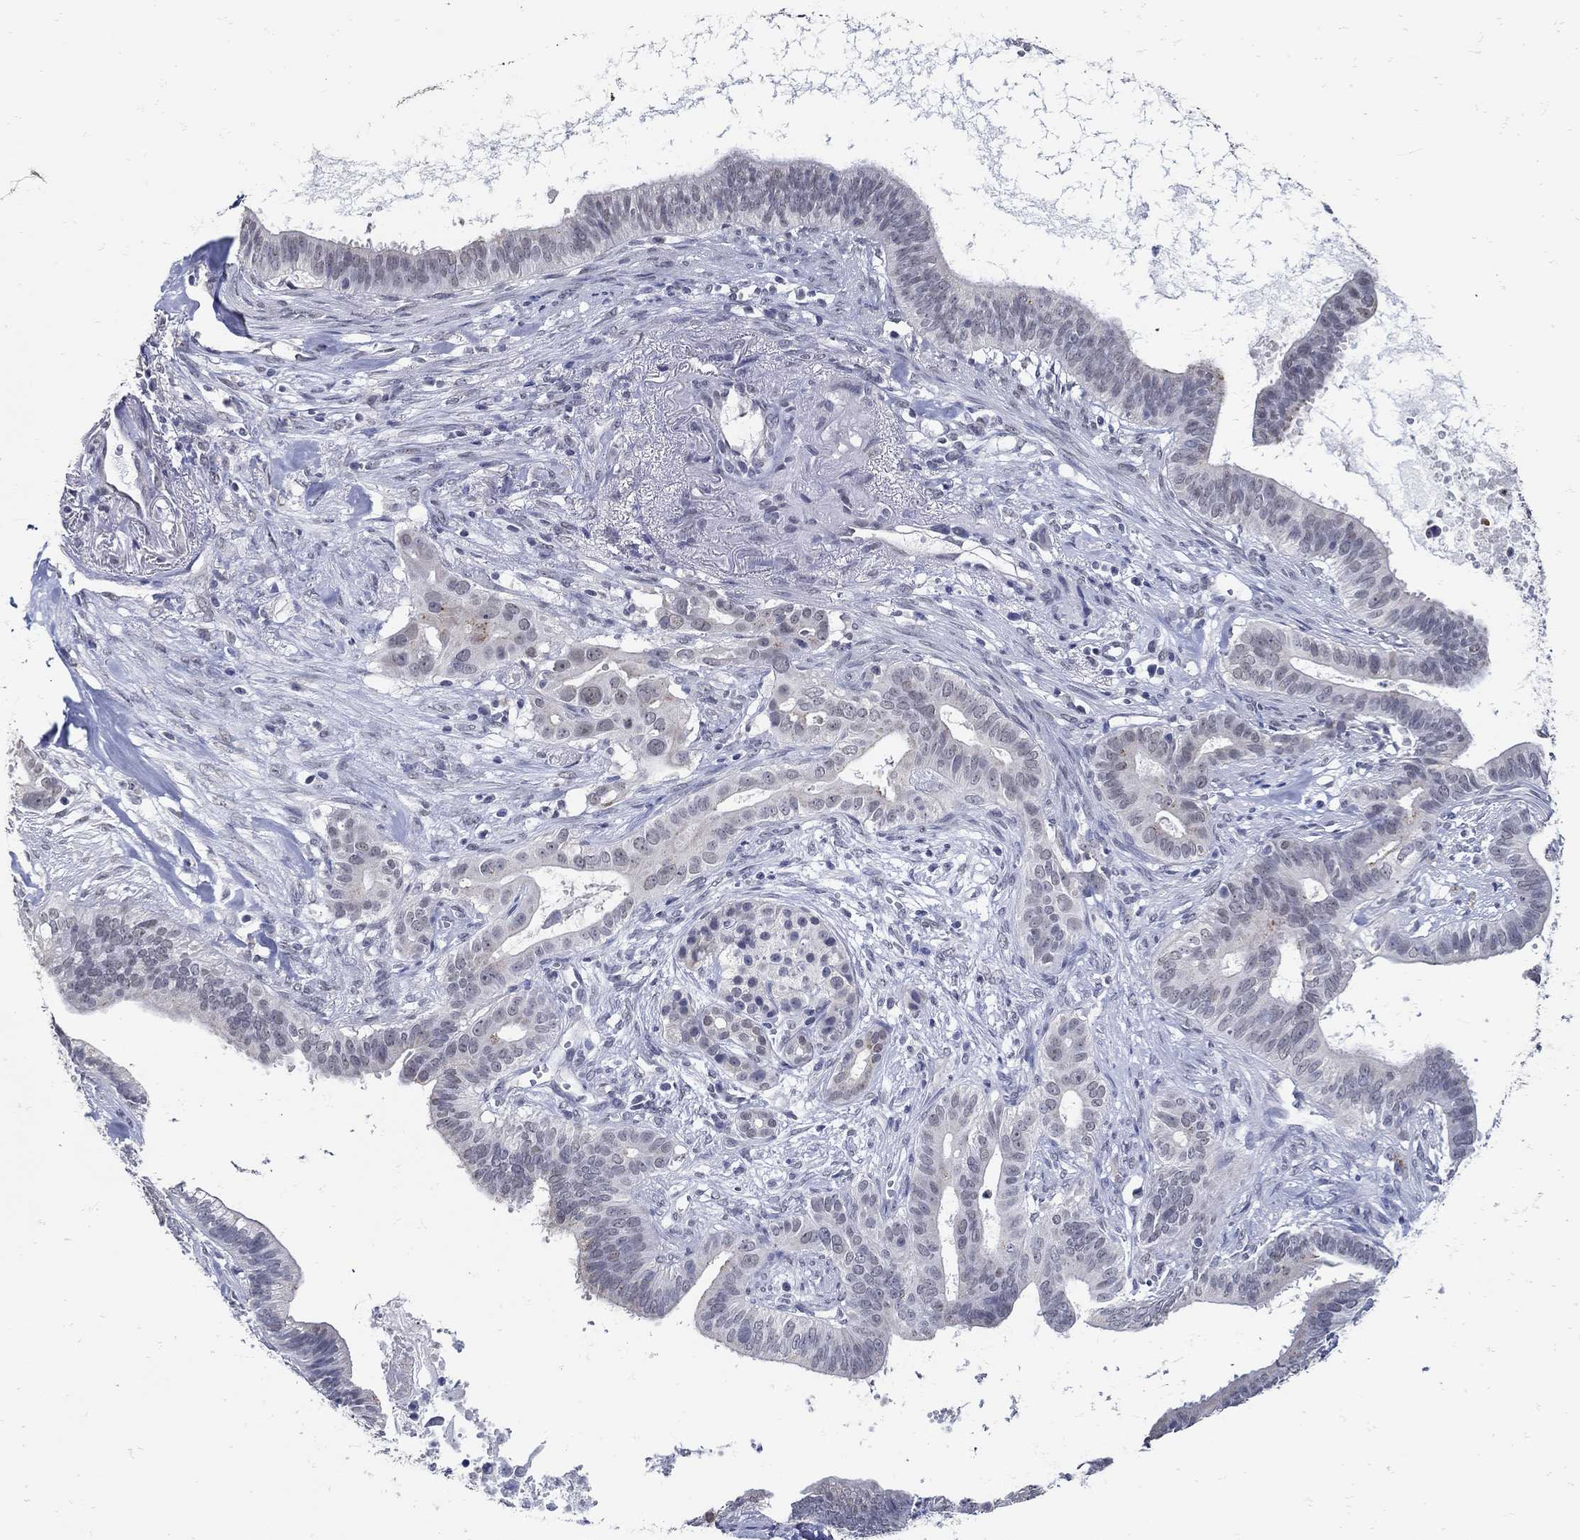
{"staining": {"intensity": "strong", "quantity": "<25%", "location": "cytoplasmic/membranous"}, "tissue": "pancreatic cancer", "cell_type": "Tumor cells", "image_type": "cancer", "snomed": [{"axis": "morphology", "description": "Adenocarcinoma, NOS"}, {"axis": "topography", "description": "Pancreas"}], "caption": "Approximately <25% of tumor cells in human adenocarcinoma (pancreatic) display strong cytoplasmic/membranous protein expression as visualized by brown immunohistochemical staining.", "gene": "KCNN3", "patient": {"sex": "male", "age": 61}}